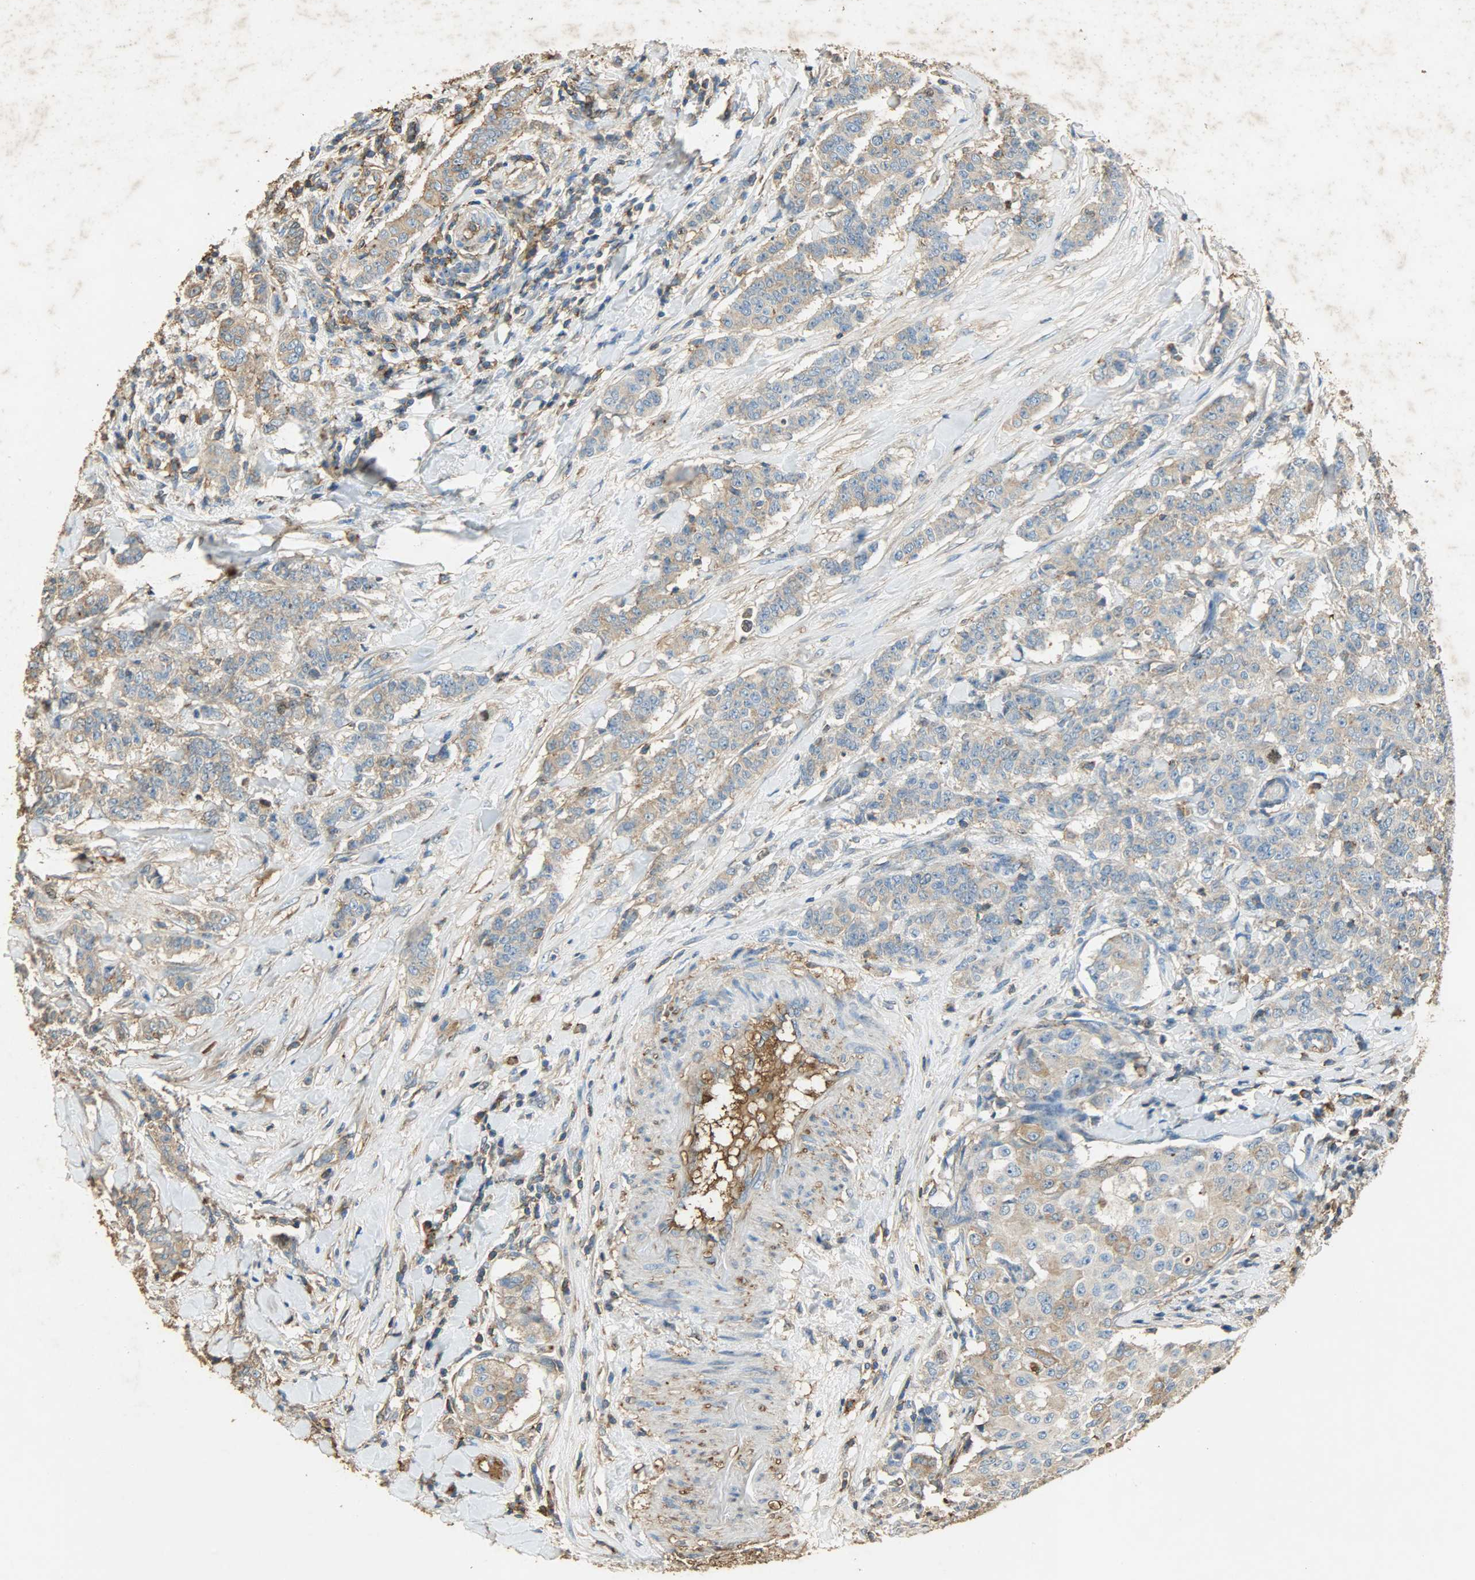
{"staining": {"intensity": "weak", "quantity": ">75%", "location": "cytoplasmic/membranous"}, "tissue": "breast cancer", "cell_type": "Tumor cells", "image_type": "cancer", "snomed": [{"axis": "morphology", "description": "Duct carcinoma"}, {"axis": "topography", "description": "Breast"}], "caption": "Immunohistochemistry (IHC) of human breast intraductal carcinoma displays low levels of weak cytoplasmic/membranous positivity in about >75% of tumor cells.", "gene": "ANXA6", "patient": {"sex": "female", "age": 40}}